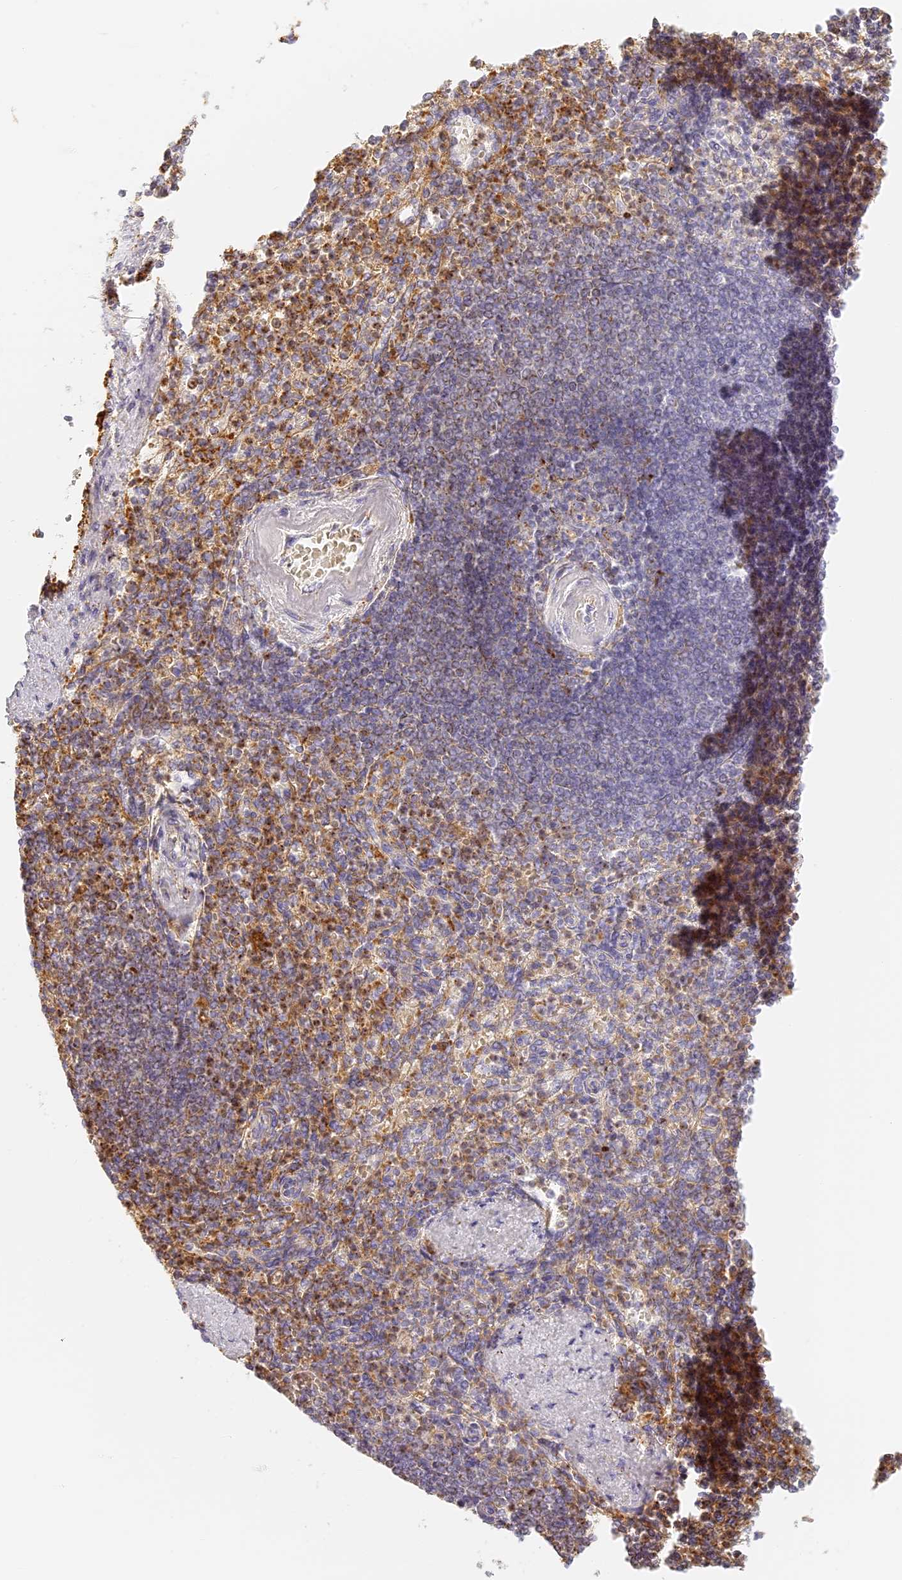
{"staining": {"intensity": "weak", "quantity": "<25%", "location": "cytoplasmic/membranous"}, "tissue": "spleen", "cell_type": "Cells in red pulp", "image_type": "normal", "snomed": [{"axis": "morphology", "description": "Normal tissue, NOS"}, {"axis": "topography", "description": "Spleen"}], "caption": "Micrograph shows no significant protein staining in cells in red pulp of normal spleen. Nuclei are stained in blue.", "gene": "LAMP2", "patient": {"sex": "female", "age": 74}}